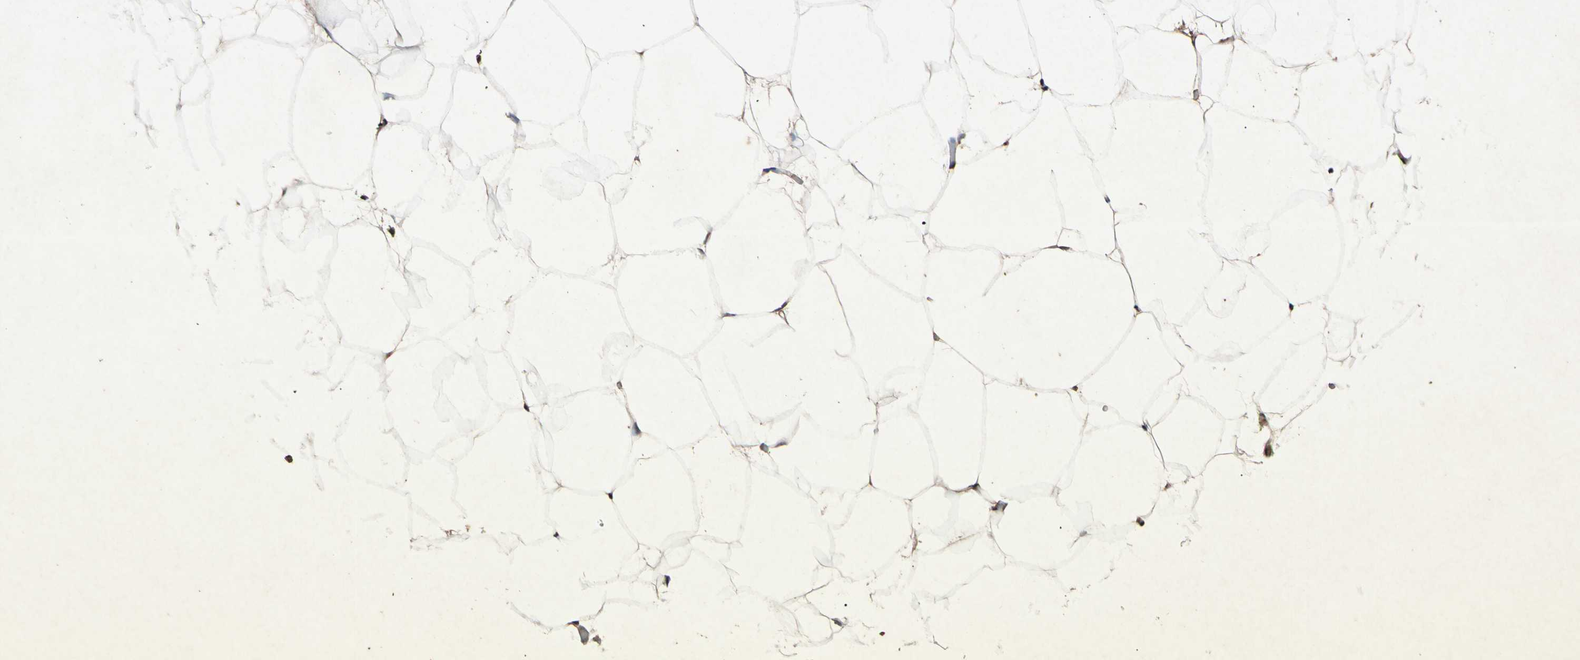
{"staining": {"intensity": "weak", "quantity": ">75%", "location": "cytoplasmic/membranous"}, "tissue": "adipose tissue", "cell_type": "Adipocytes", "image_type": "normal", "snomed": [{"axis": "morphology", "description": "Normal tissue, NOS"}, {"axis": "topography", "description": "Breast"}, {"axis": "topography", "description": "Adipose tissue"}], "caption": "The photomicrograph exhibits staining of normal adipose tissue, revealing weak cytoplasmic/membranous protein staining (brown color) within adipocytes. (brown staining indicates protein expression, while blue staining denotes nuclei).", "gene": "PLAT", "patient": {"sex": "female", "age": 25}}